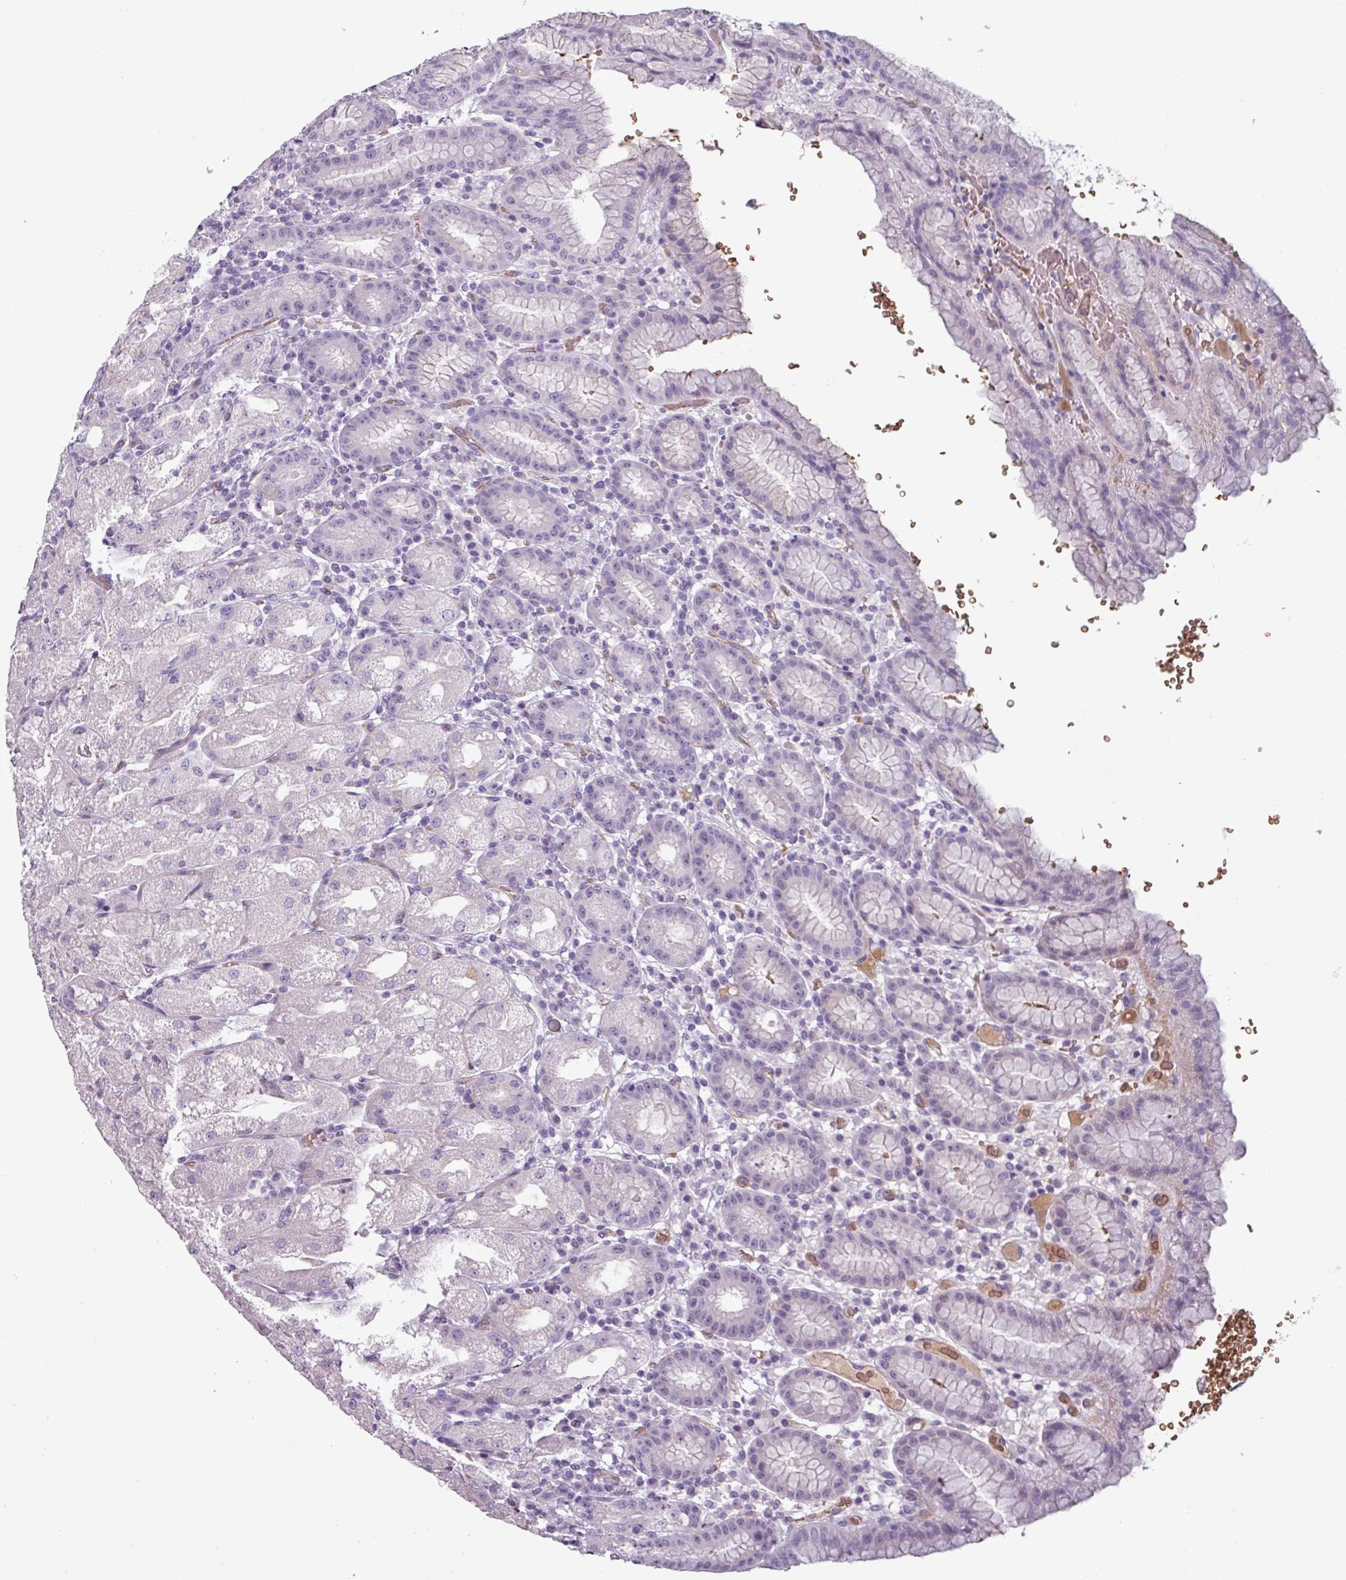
{"staining": {"intensity": "negative", "quantity": "none", "location": "none"}, "tissue": "stomach", "cell_type": "Glandular cells", "image_type": "normal", "snomed": [{"axis": "morphology", "description": "Normal tissue, NOS"}, {"axis": "topography", "description": "Stomach, upper"}], "caption": "IHC of unremarkable human stomach demonstrates no staining in glandular cells. (DAB (3,3'-diaminobenzidine) IHC with hematoxylin counter stain).", "gene": "AREL1", "patient": {"sex": "male", "age": 52}}